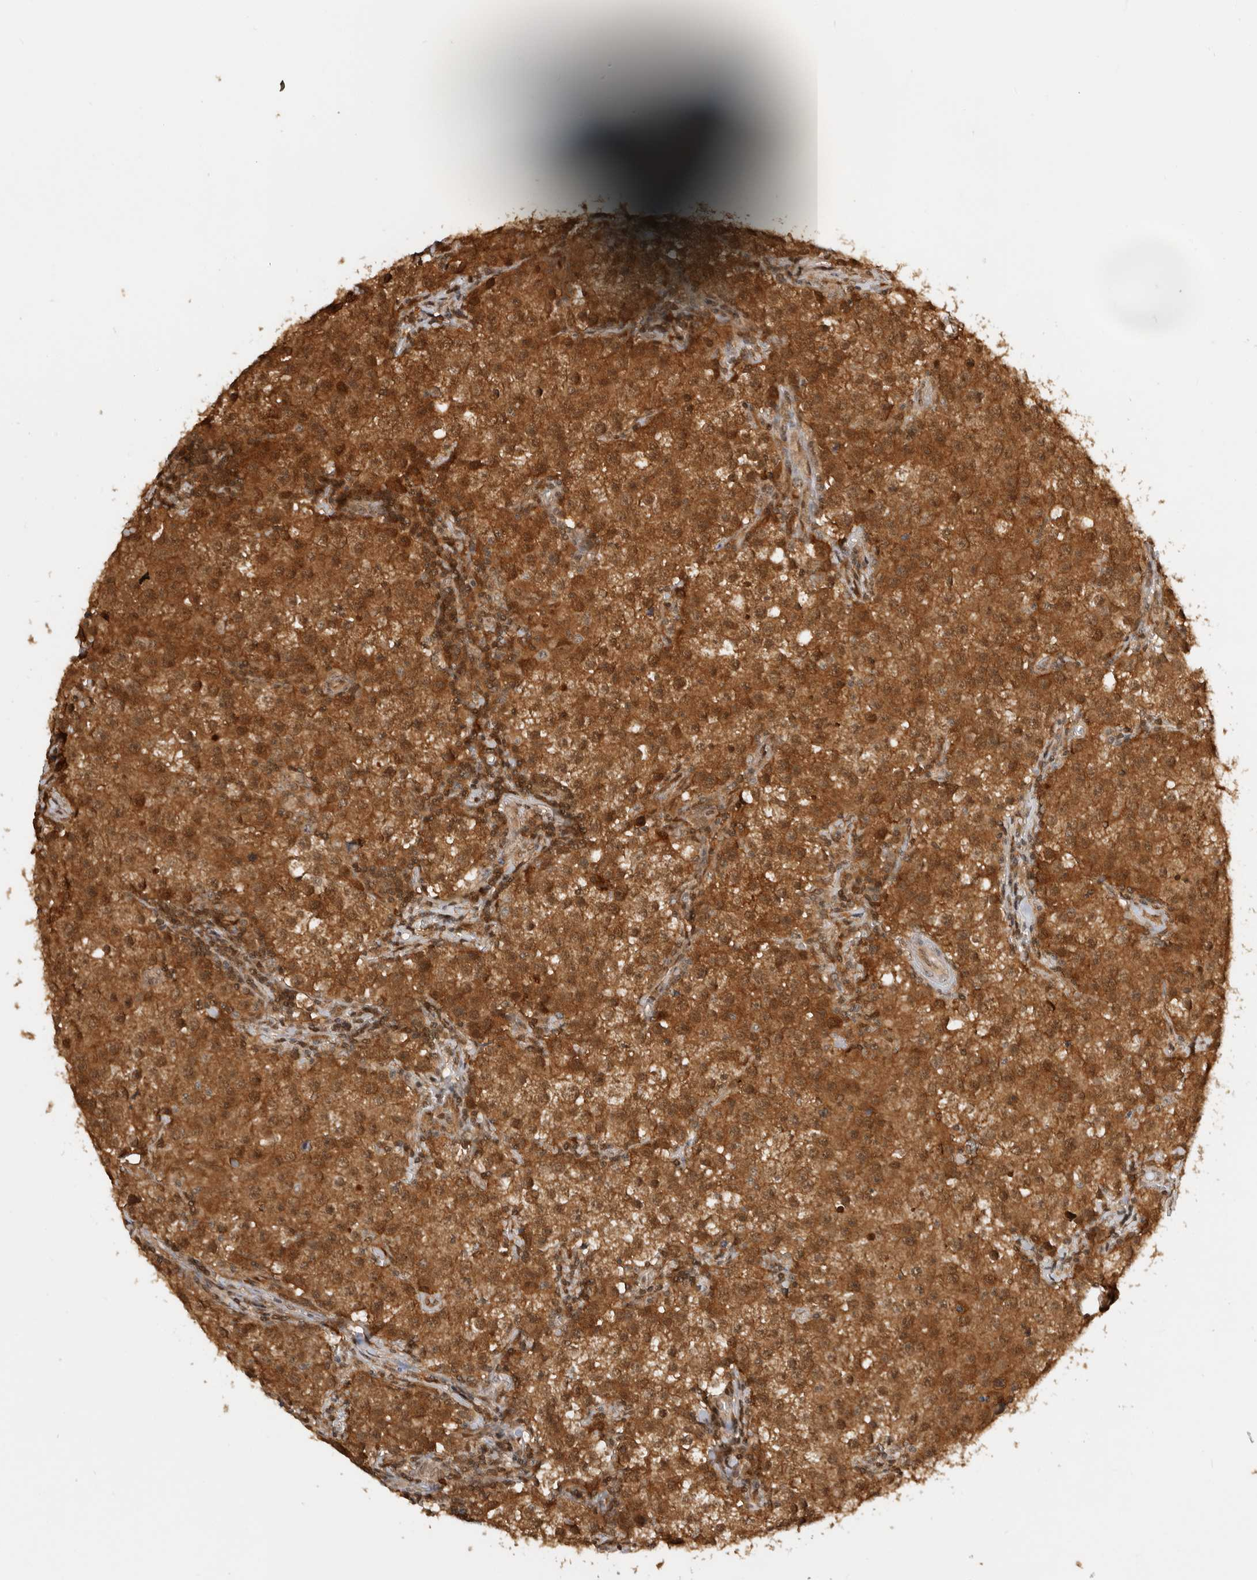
{"staining": {"intensity": "strong", "quantity": ">75%", "location": "cytoplasmic/membranous,nuclear"}, "tissue": "testis cancer", "cell_type": "Tumor cells", "image_type": "cancer", "snomed": [{"axis": "morphology", "description": "Seminoma, NOS"}, {"axis": "morphology", "description": "Carcinoma, Embryonal, NOS"}, {"axis": "topography", "description": "Testis"}], "caption": "Protein expression by immunohistochemistry displays strong cytoplasmic/membranous and nuclear staining in approximately >75% of tumor cells in testis embryonal carcinoma.", "gene": "ADPRS", "patient": {"sex": "male", "age": 43}}